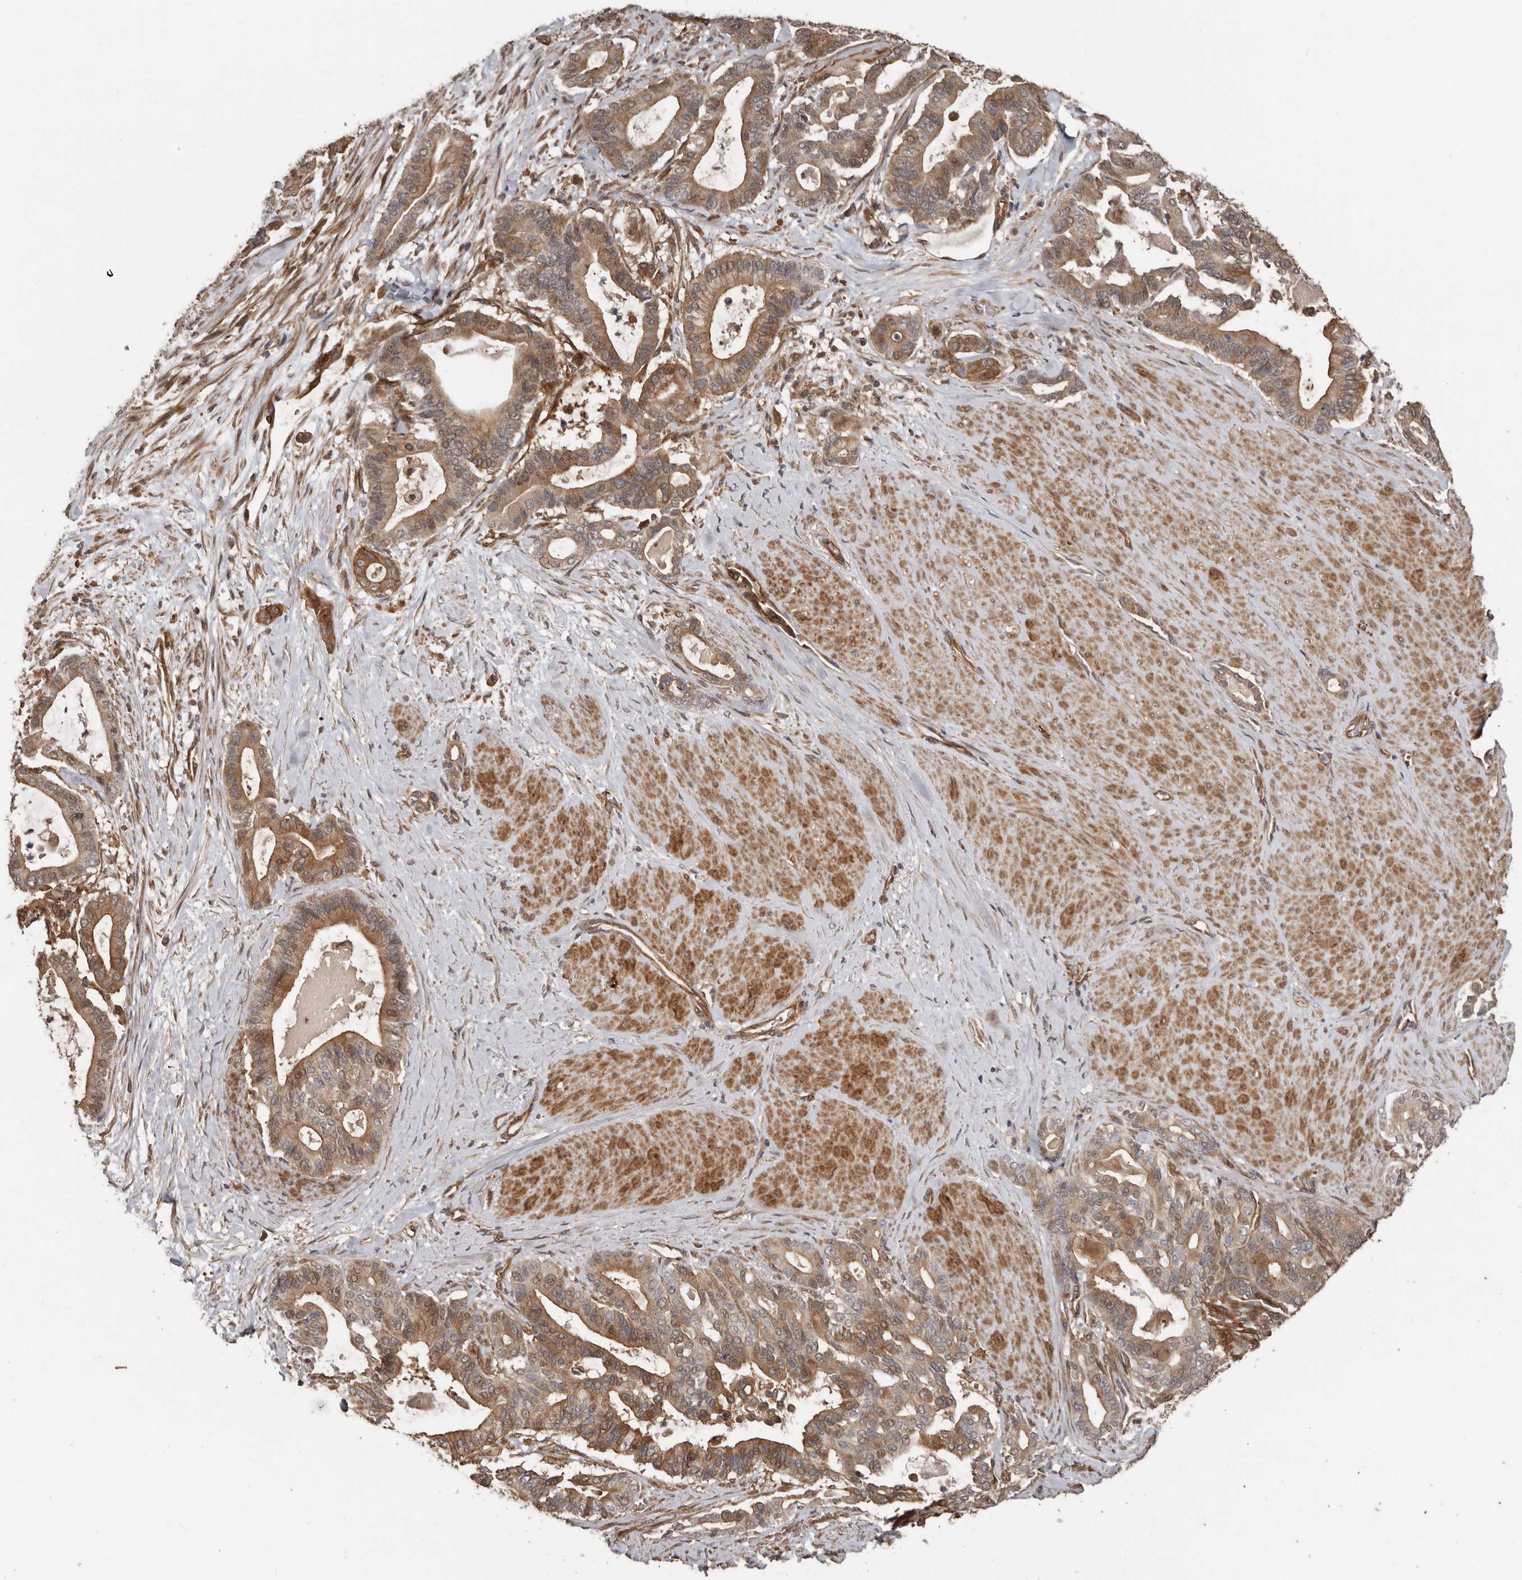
{"staining": {"intensity": "moderate", "quantity": ">75%", "location": "cytoplasmic/membranous"}, "tissue": "pancreatic cancer", "cell_type": "Tumor cells", "image_type": "cancer", "snomed": [{"axis": "morphology", "description": "Adenocarcinoma, NOS"}, {"axis": "topography", "description": "Pancreas"}], "caption": "Brown immunohistochemical staining in pancreatic adenocarcinoma demonstrates moderate cytoplasmic/membranous expression in about >75% of tumor cells.", "gene": "EXOC3L1", "patient": {"sex": "male", "age": 63}}